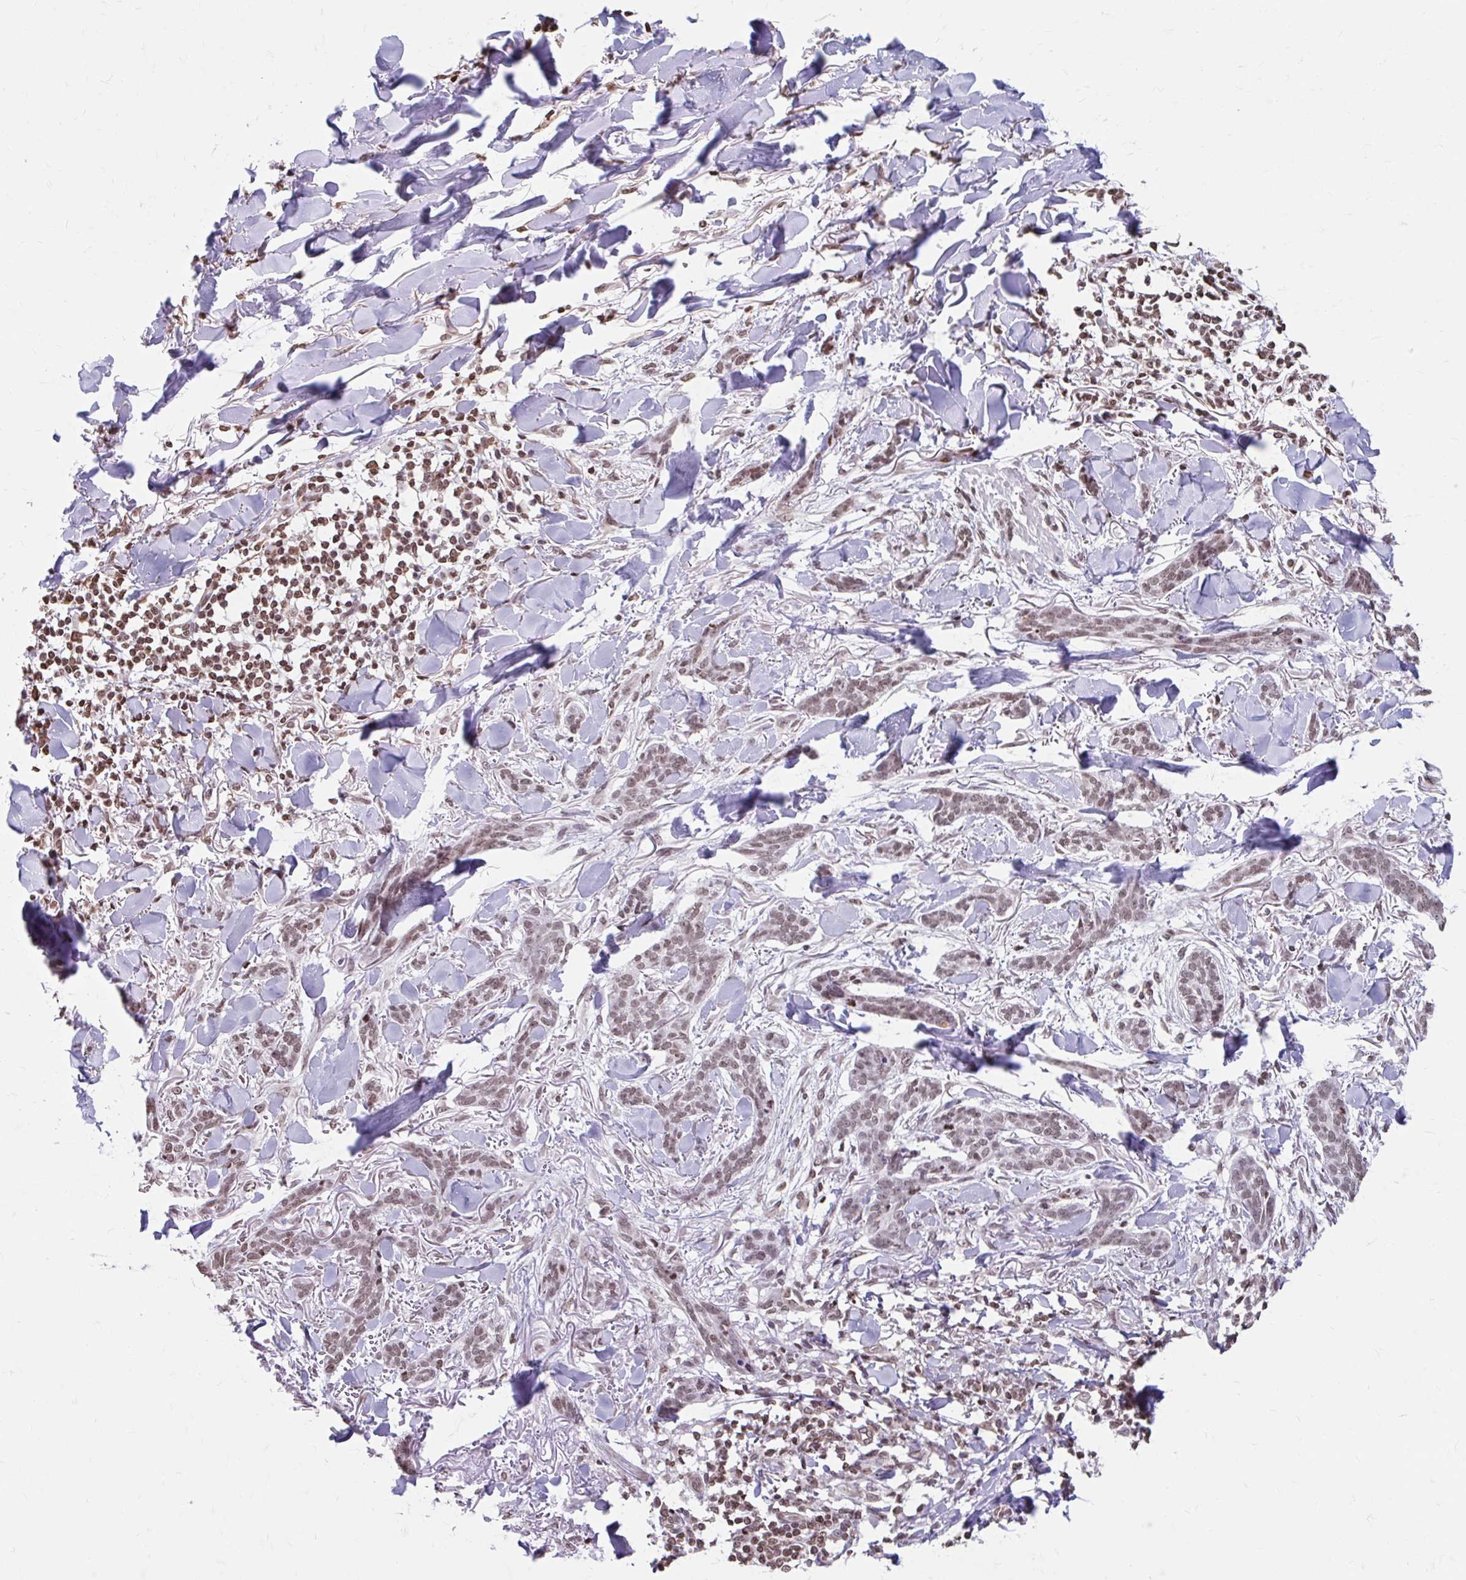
{"staining": {"intensity": "moderate", "quantity": ">75%", "location": "nuclear"}, "tissue": "skin cancer", "cell_type": "Tumor cells", "image_type": "cancer", "snomed": [{"axis": "morphology", "description": "Basal cell carcinoma"}, {"axis": "topography", "description": "Skin"}], "caption": "Immunohistochemical staining of basal cell carcinoma (skin) demonstrates medium levels of moderate nuclear protein positivity in about >75% of tumor cells.", "gene": "ORC3", "patient": {"sex": "male", "age": 52}}